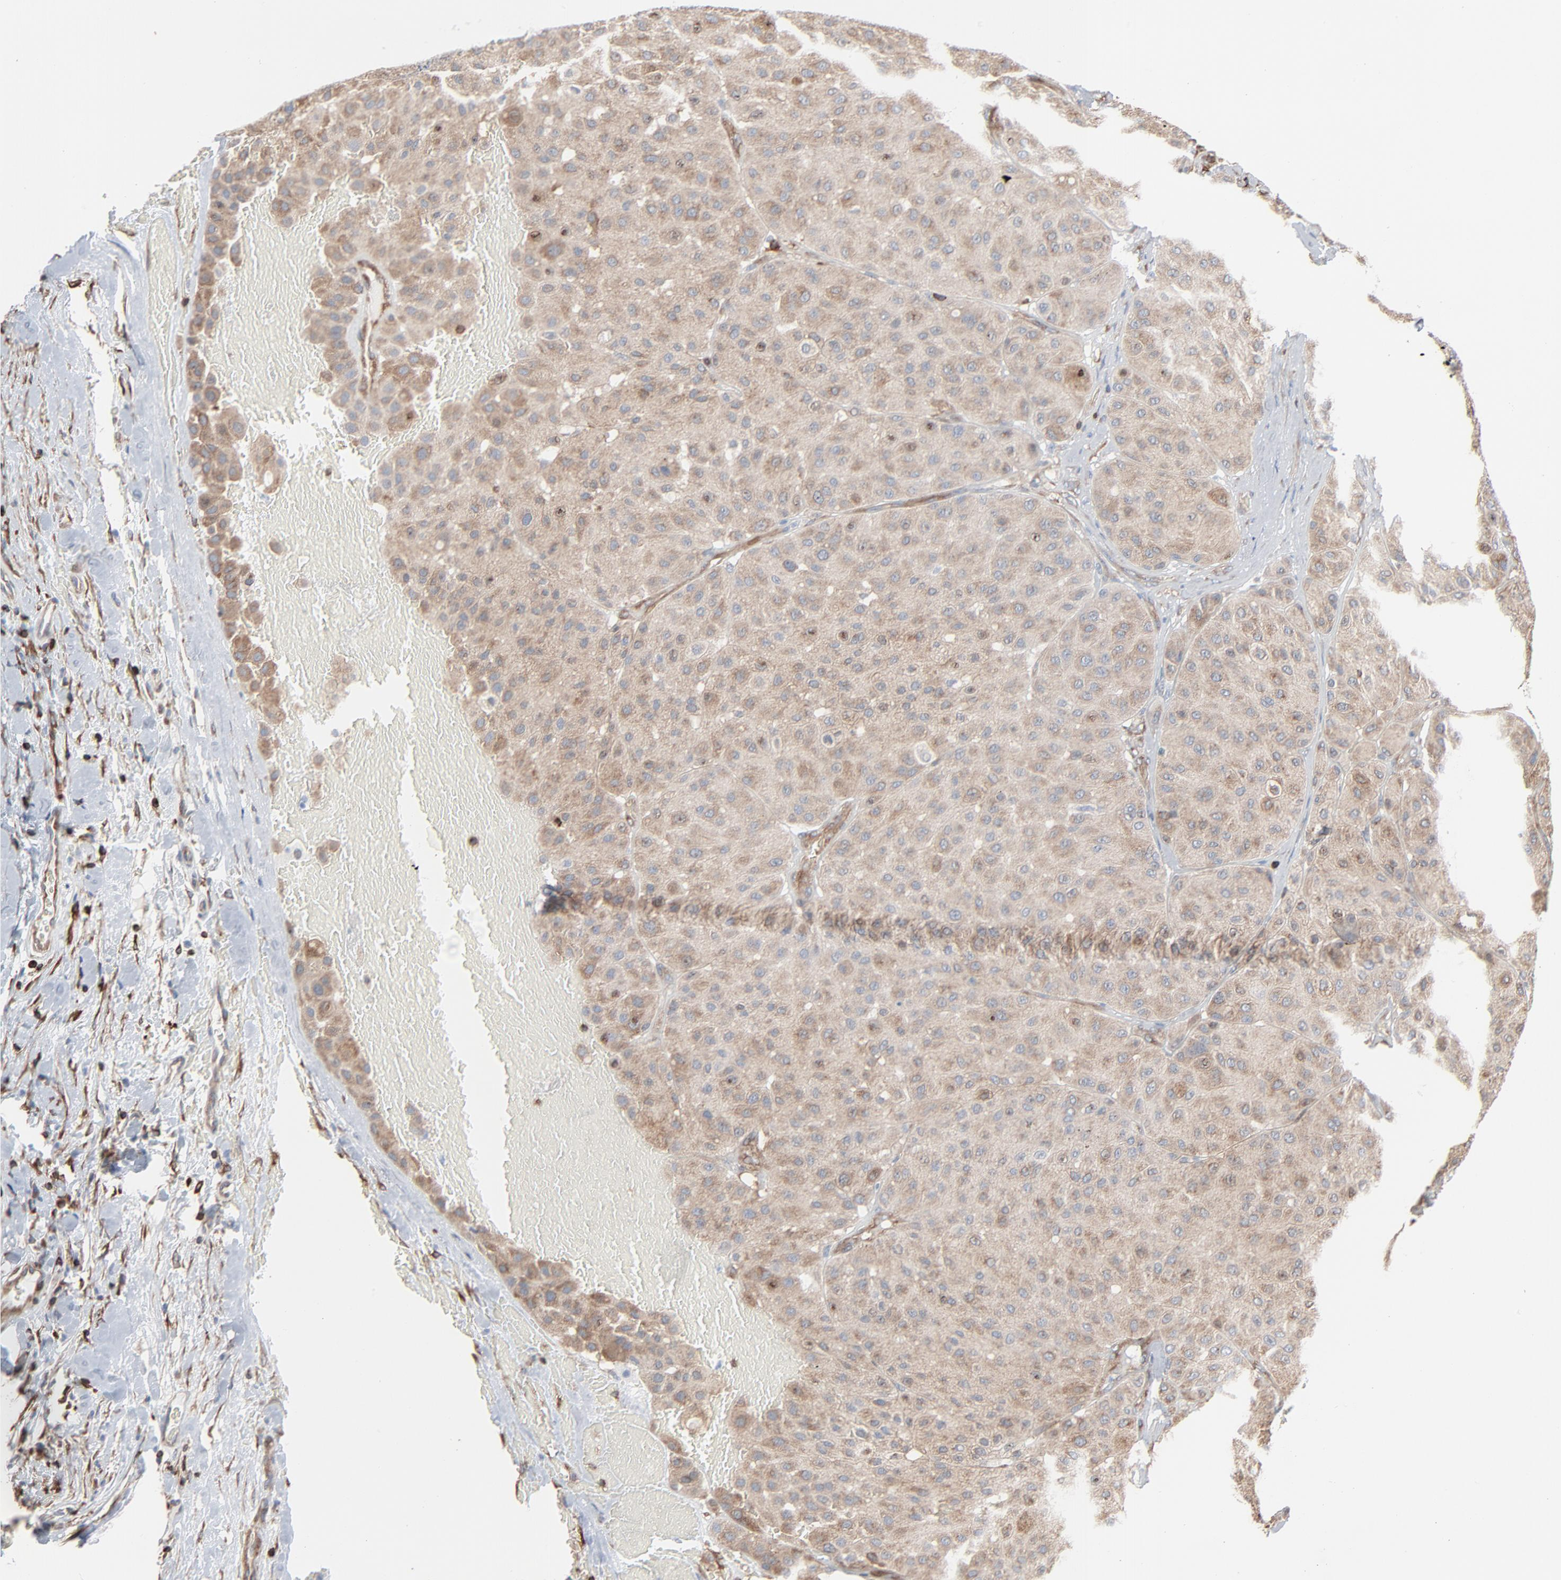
{"staining": {"intensity": "moderate", "quantity": ">75%", "location": "cytoplasmic/membranous"}, "tissue": "melanoma", "cell_type": "Tumor cells", "image_type": "cancer", "snomed": [{"axis": "morphology", "description": "Normal tissue, NOS"}, {"axis": "morphology", "description": "Malignant melanoma, Metastatic site"}, {"axis": "topography", "description": "Skin"}], "caption": "Human melanoma stained with a protein marker exhibits moderate staining in tumor cells.", "gene": "OPTN", "patient": {"sex": "male", "age": 41}}